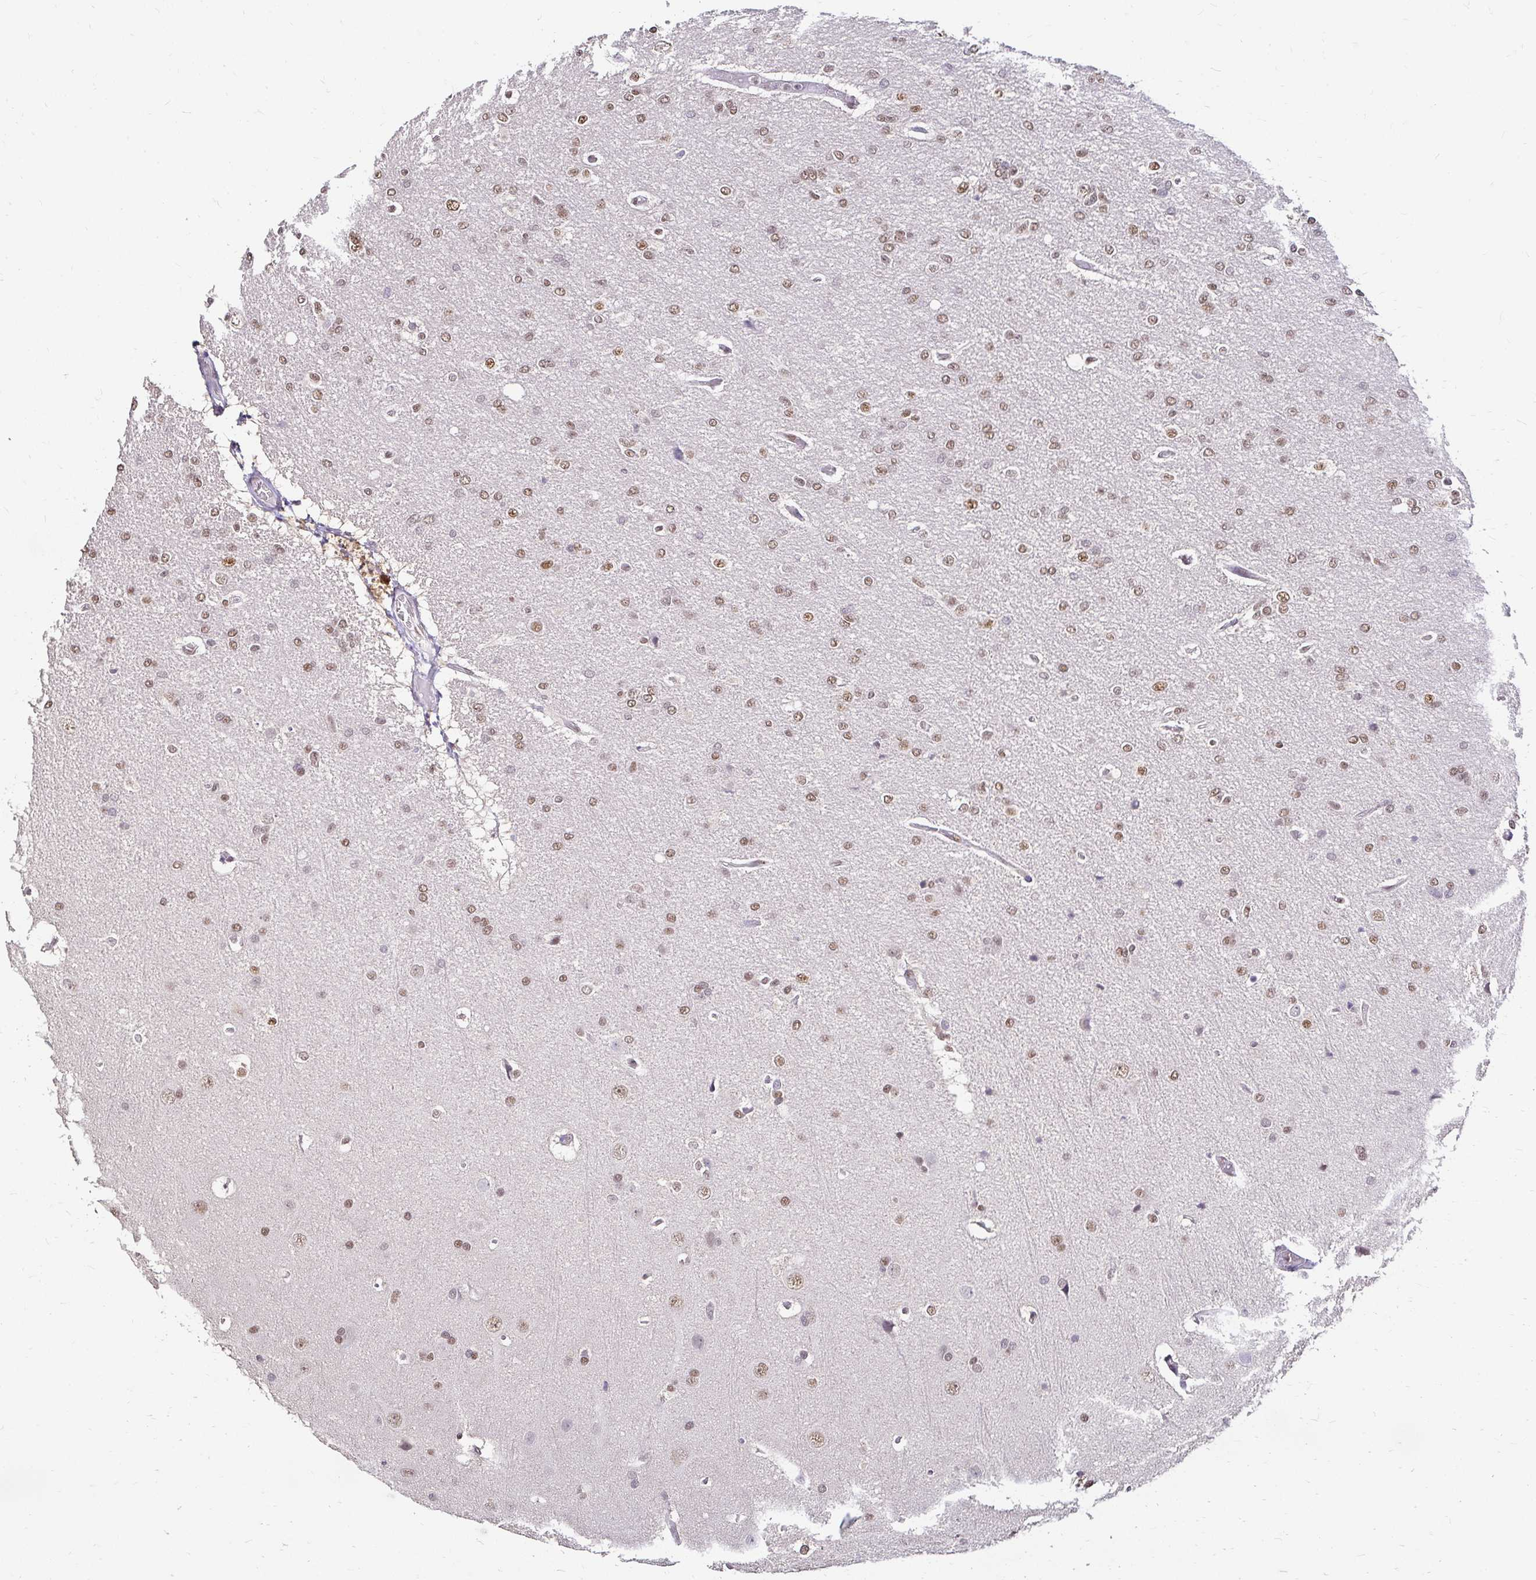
{"staining": {"intensity": "moderate", "quantity": ">75%", "location": "nuclear"}, "tissue": "glioma", "cell_type": "Tumor cells", "image_type": "cancer", "snomed": [{"axis": "morphology", "description": "Glioma, malignant, Low grade"}, {"axis": "topography", "description": "Brain"}], "caption": "Immunohistochemistry of low-grade glioma (malignant) exhibits medium levels of moderate nuclear staining in approximately >75% of tumor cells. (DAB IHC, brown staining for protein, blue staining for nuclei).", "gene": "RIMS4", "patient": {"sex": "male", "age": 26}}